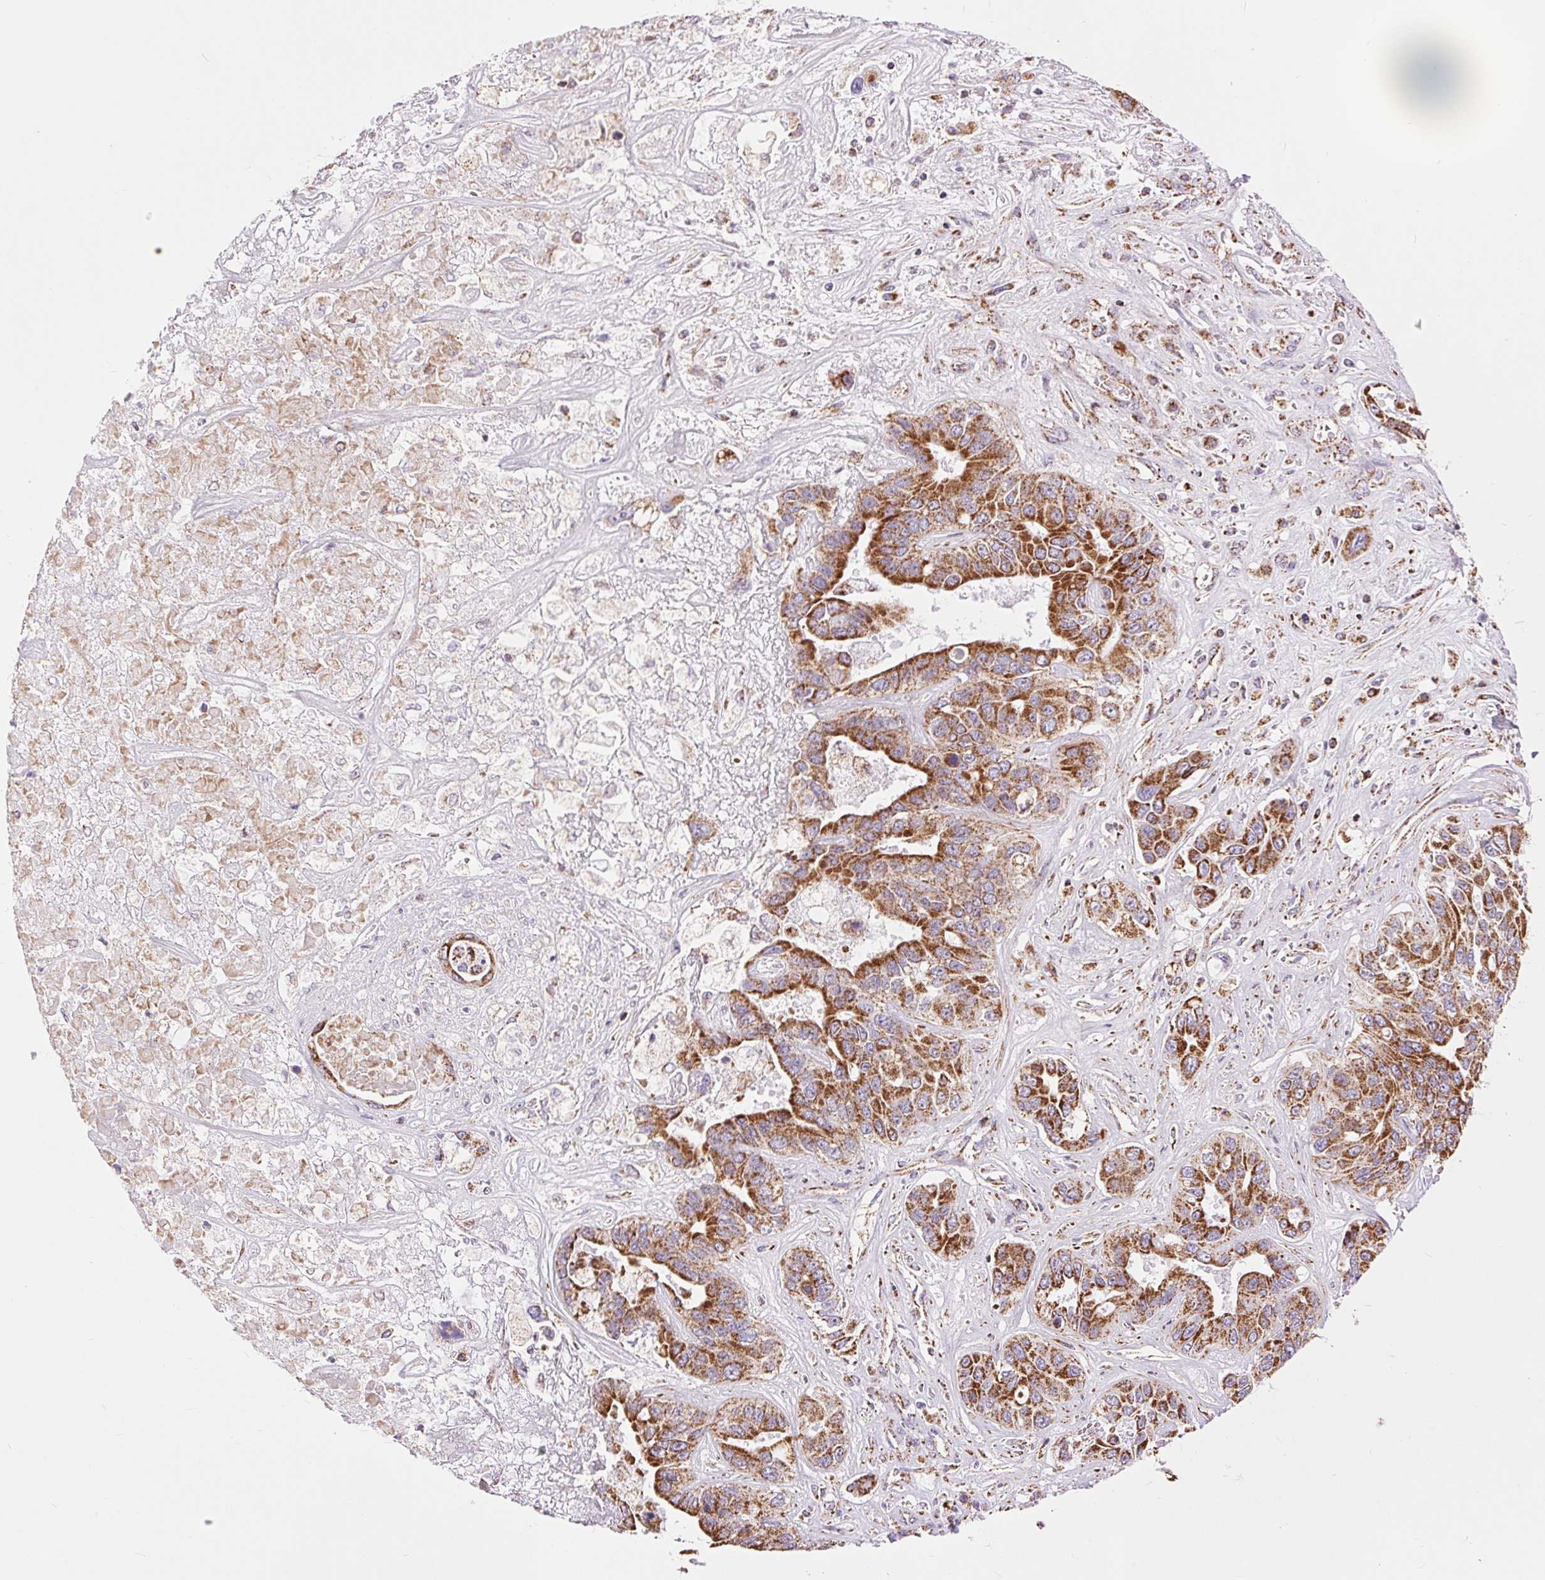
{"staining": {"intensity": "strong", "quantity": ">75%", "location": "cytoplasmic/membranous"}, "tissue": "liver cancer", "cell_type": "Tumor cells", "image_type": "cancer", "snomed": [{"axis": "morphology", "description": "Cholangiocarcinoma"}, {"axis": "topography", "description": "Liver"}], "caption": "Approximately >75% of tumor cells in human liver cholangiocarcinoma display strong cytoplasmic/membranous protein positivity as visualized by brown immunohistochemical staining.", "gene": "ATP5PB", "patient": {"sex": "female", "age": 52}}